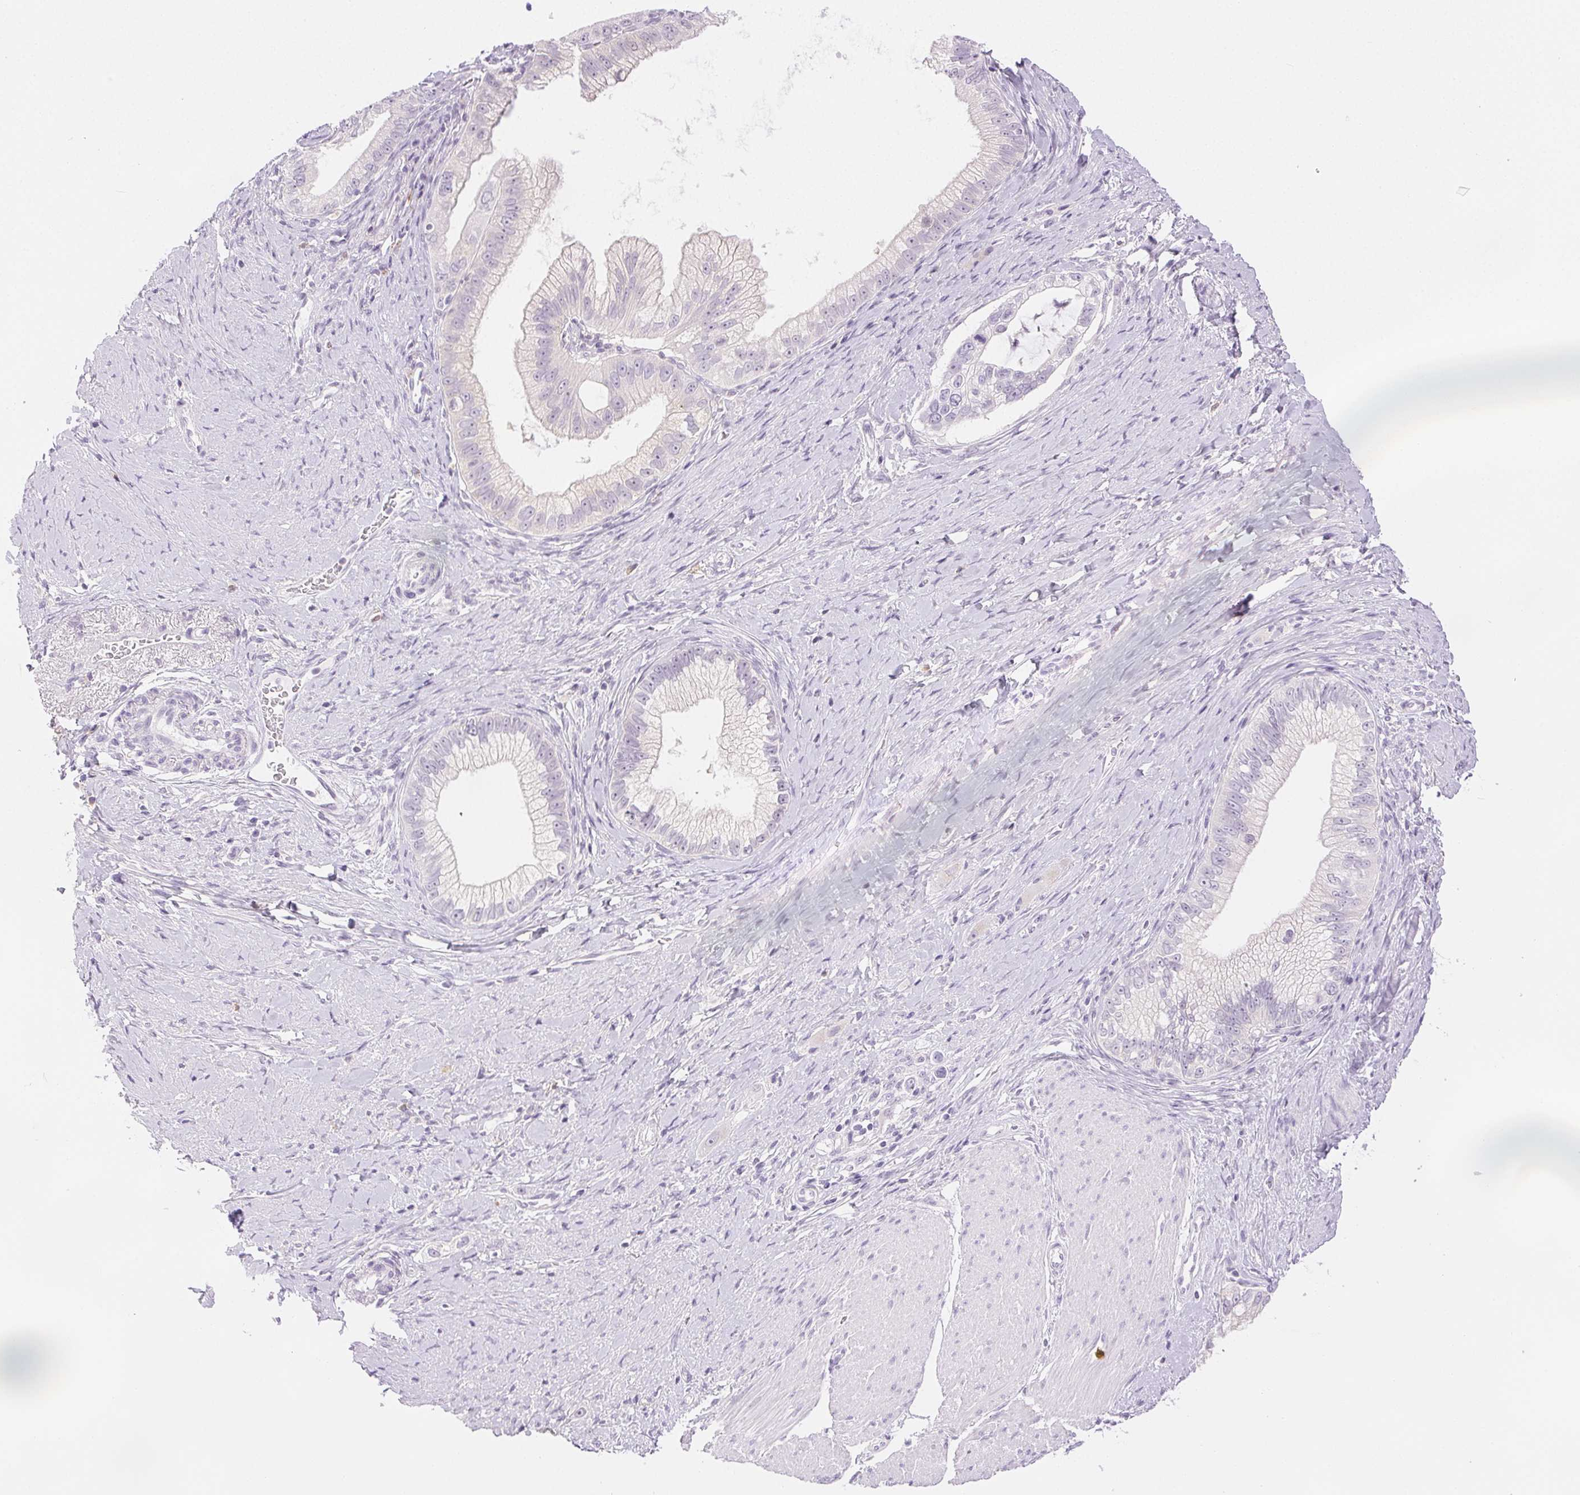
{"staining": {"intensity": "negative", "quantity": "none", "location": "none"}, "tissue": "pancreatic cancer", "cell_type": "Tumor cells", "image_type": "cancer", "snomed": [{"axis": "morphology", "description": "Adenocarcinoma, NOS"}, {"axis": "topography", "description": "Pancreas"}], "caption": "IHC of human adenocarcinoma (pancreatic) exhibits no positivity in tumor cells.", "gene": "SLC5A2", "patient": {"sex": "male", "age": 70}}